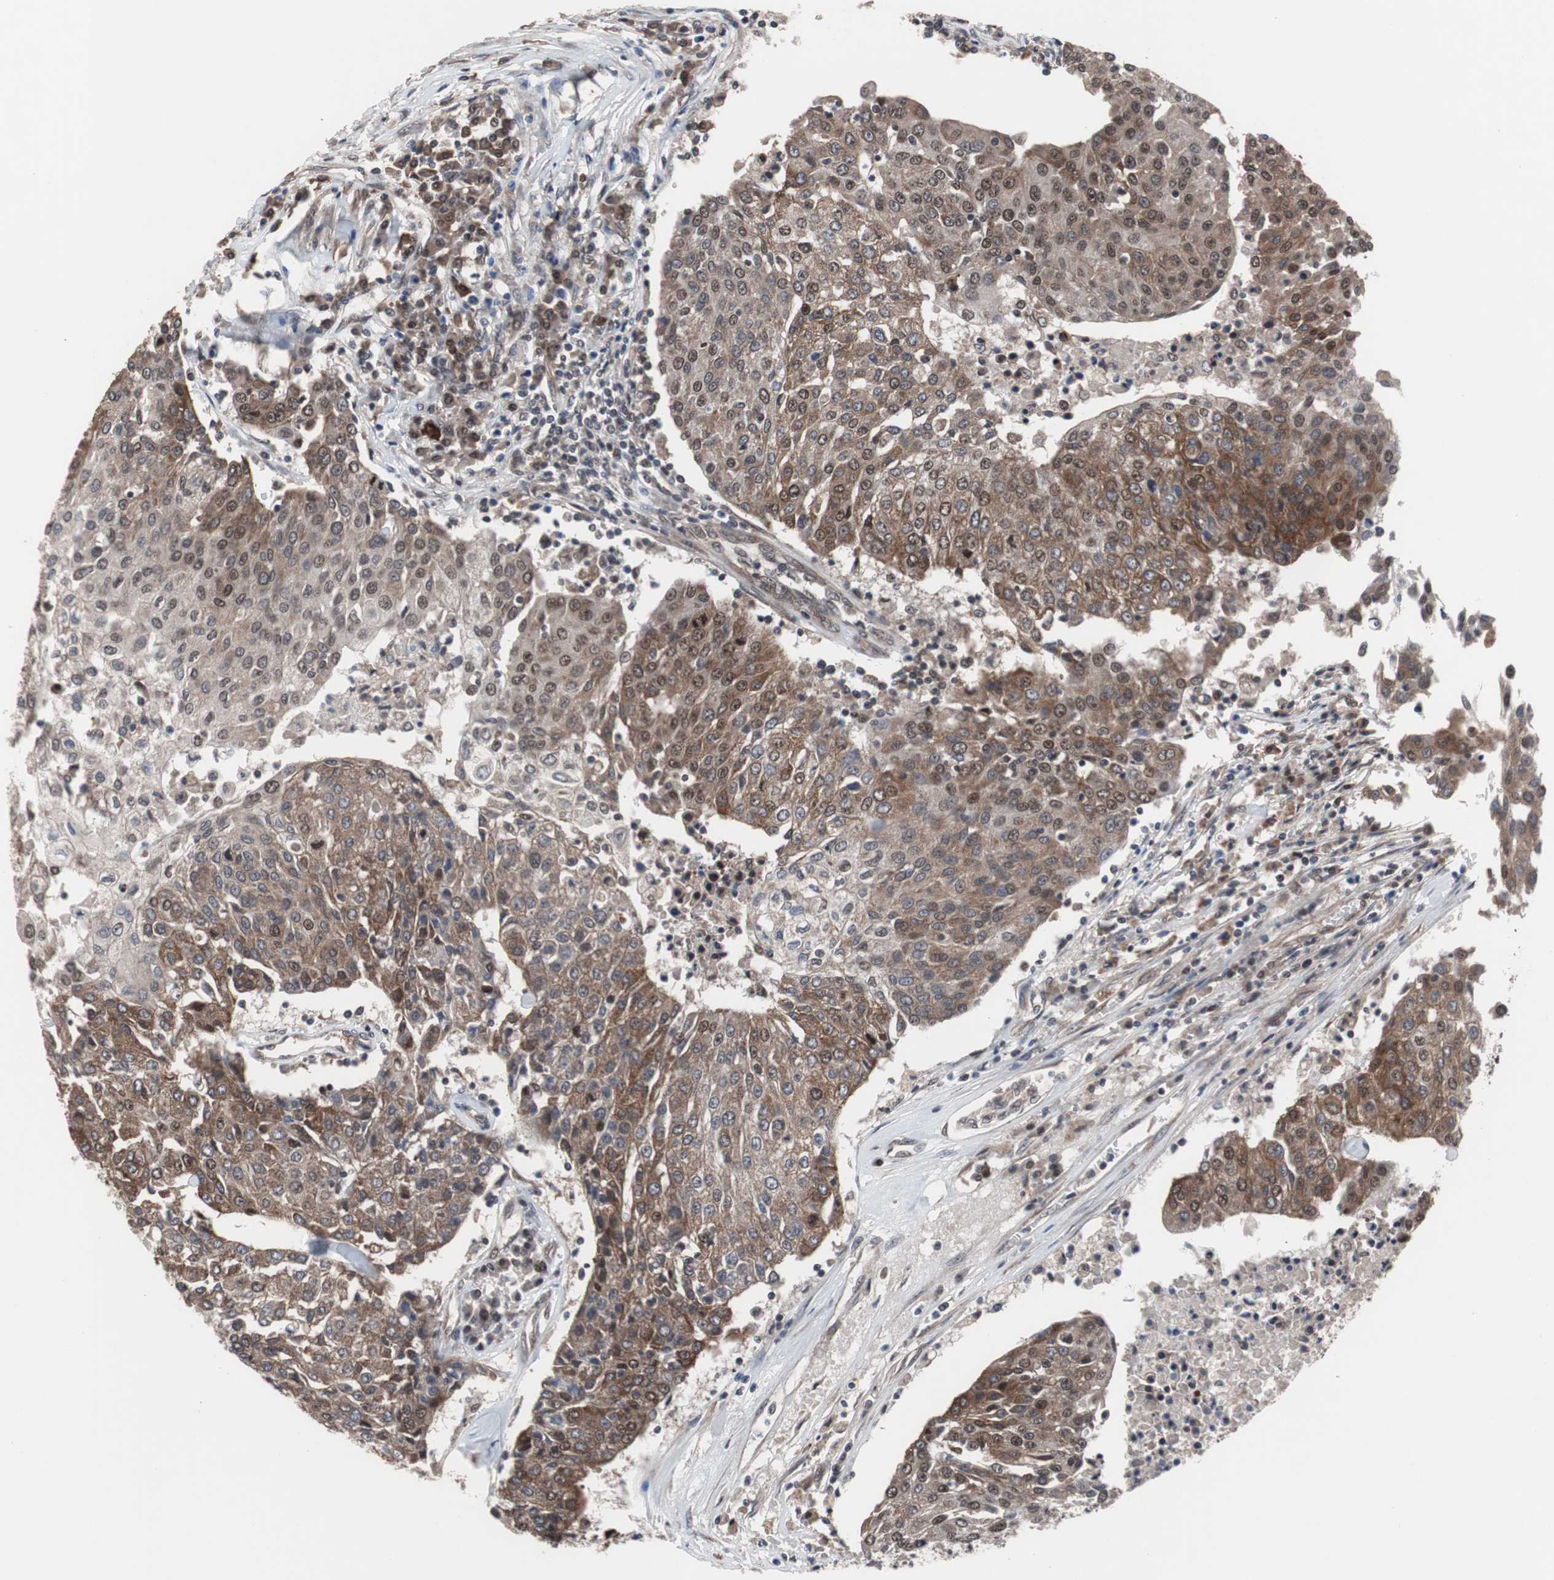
{"staining": {"intensity": "moderate", "quantity": ">75%", "location": "cytoplasmic/membranous,nuclear"}, "tissue": "urothelial cancer", "cell_type": "Tumor cells", "image_type": "cancer", "snomed": [{"axis": "morphology", "description": "Urothelial carcinoma, High grade"}, {"axis": "topography", "description": "Urinary bladder"}], "caption": "IHC (DAB (3,3'-diaminobenzidine)) staining of high-grade urothelial carcinoma demonstrates moderate cytoplasmic/membranous and nuclear protein positivity in about >75% of tumor cells.", "gene": "GTF2F2", "patient": {"sex": "female", "age": 85}}